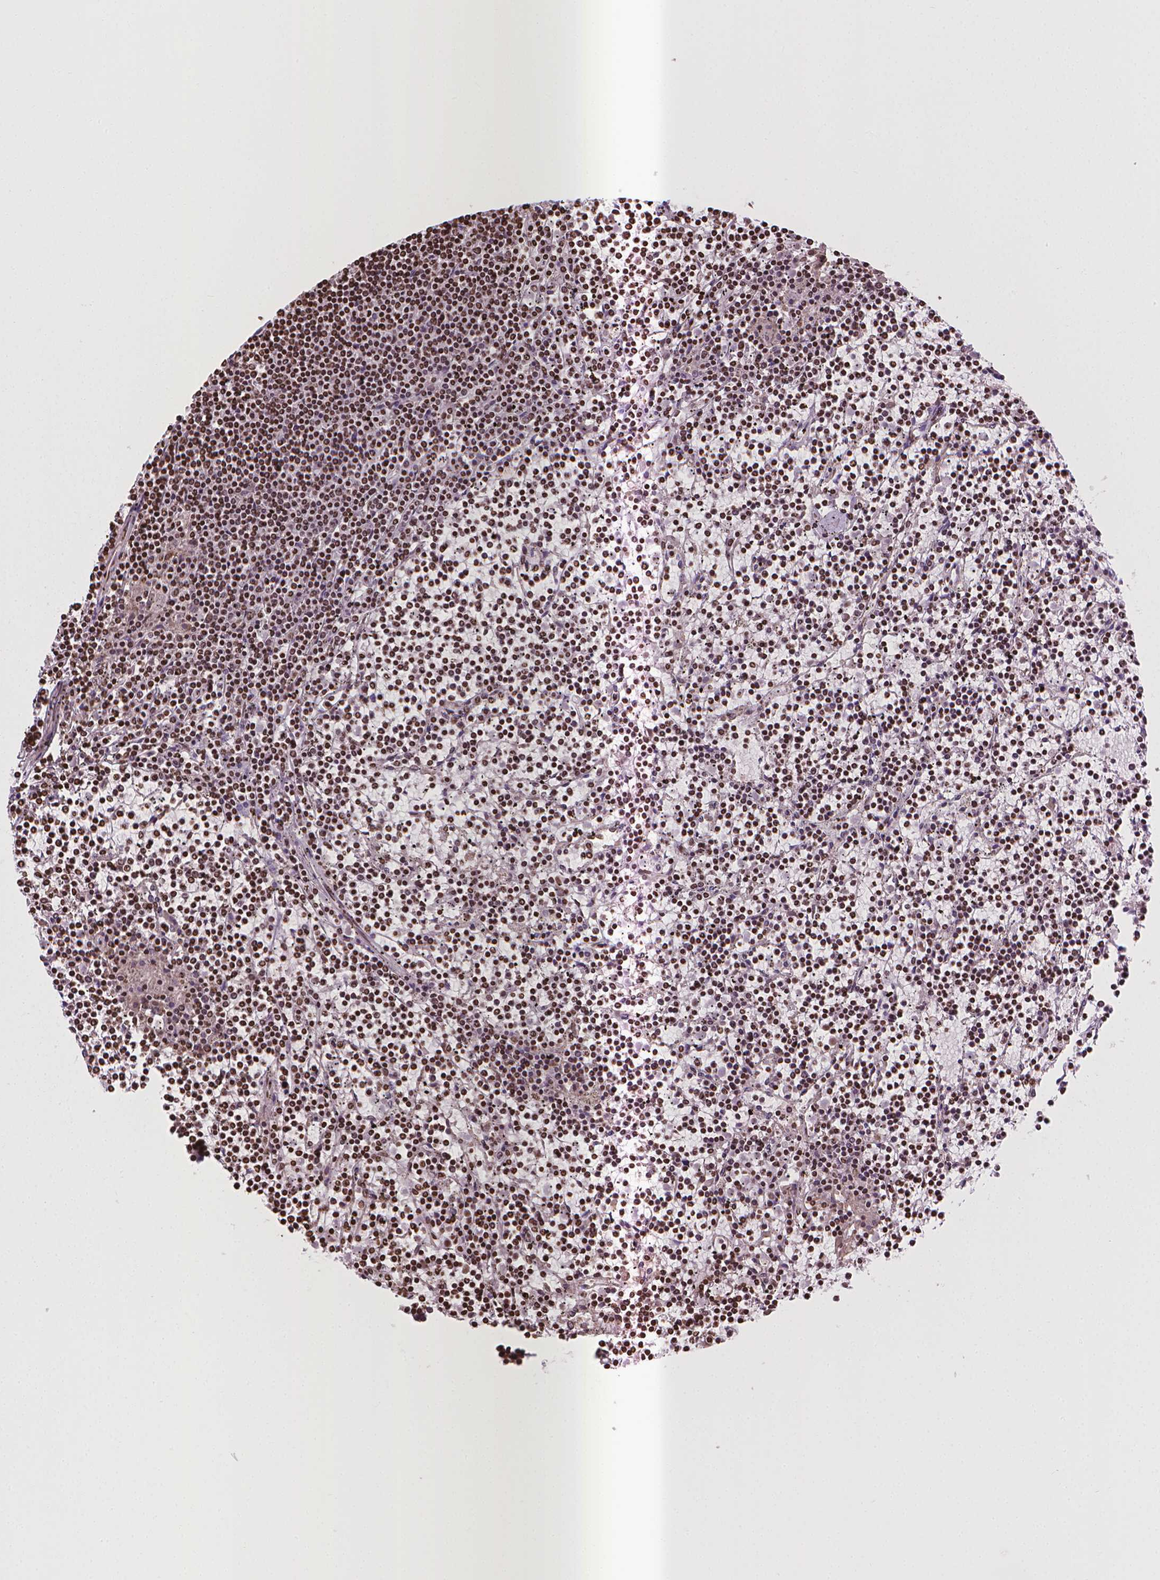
{"staining": {"intensity": "moderate", "quantity": "25%-75%", "location": "nuclear"}, "tissue": "lymphoma", "cell_type": "Tumor cells", "image_type": "cancer", "snomed": [{"axis": "morphology", "description": "Malignant lymphoma, non-Hodgkin's type, Low grade"}, {"axis": "topography", "description": "Spleen"}], "caption": "Lymphoma stained with IHC displays moderate nuclear staining in approximately 25%-75% of tumor cells.", "gene": "PIP4K2A", "patient": {"sex": "female", "age": 19}}